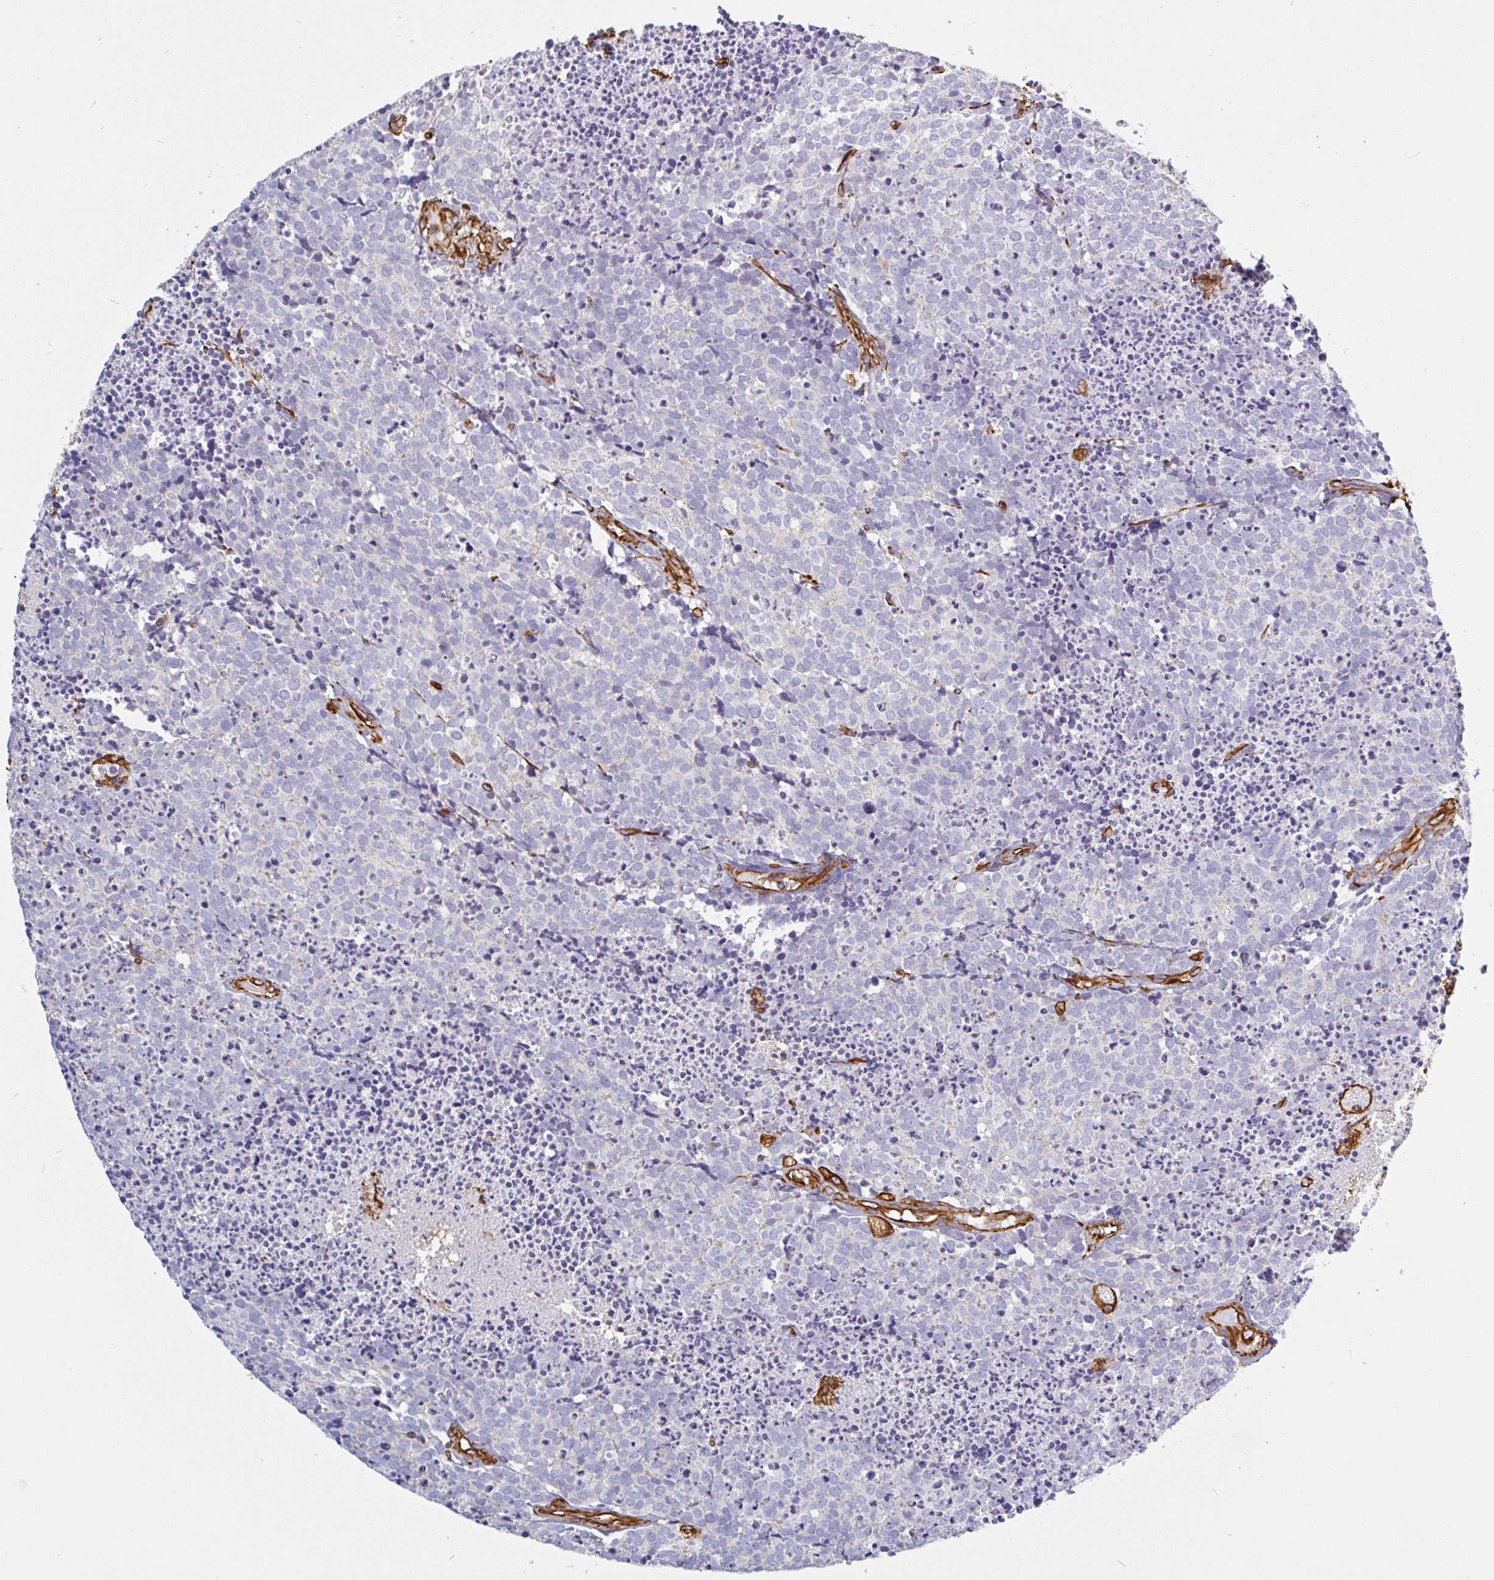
{"staining": {"intensity": "negative", "quantity": "none", "location": "none"}, "tissue": "carcinoid", "cell_type": "Tumor cells", "image_type": "cancer", "snomed": [{"axis": "morphology", "description": "Carcinoid, malignant, NOS"}, {"axis": "topography", "description": "Skin"}], "caption": "Immunohistochemical staining of human carcinoid displays no significant staining in tumor cells.", "gene": "PPFIA1", "patient": {"sex": "female", "age": 79}}